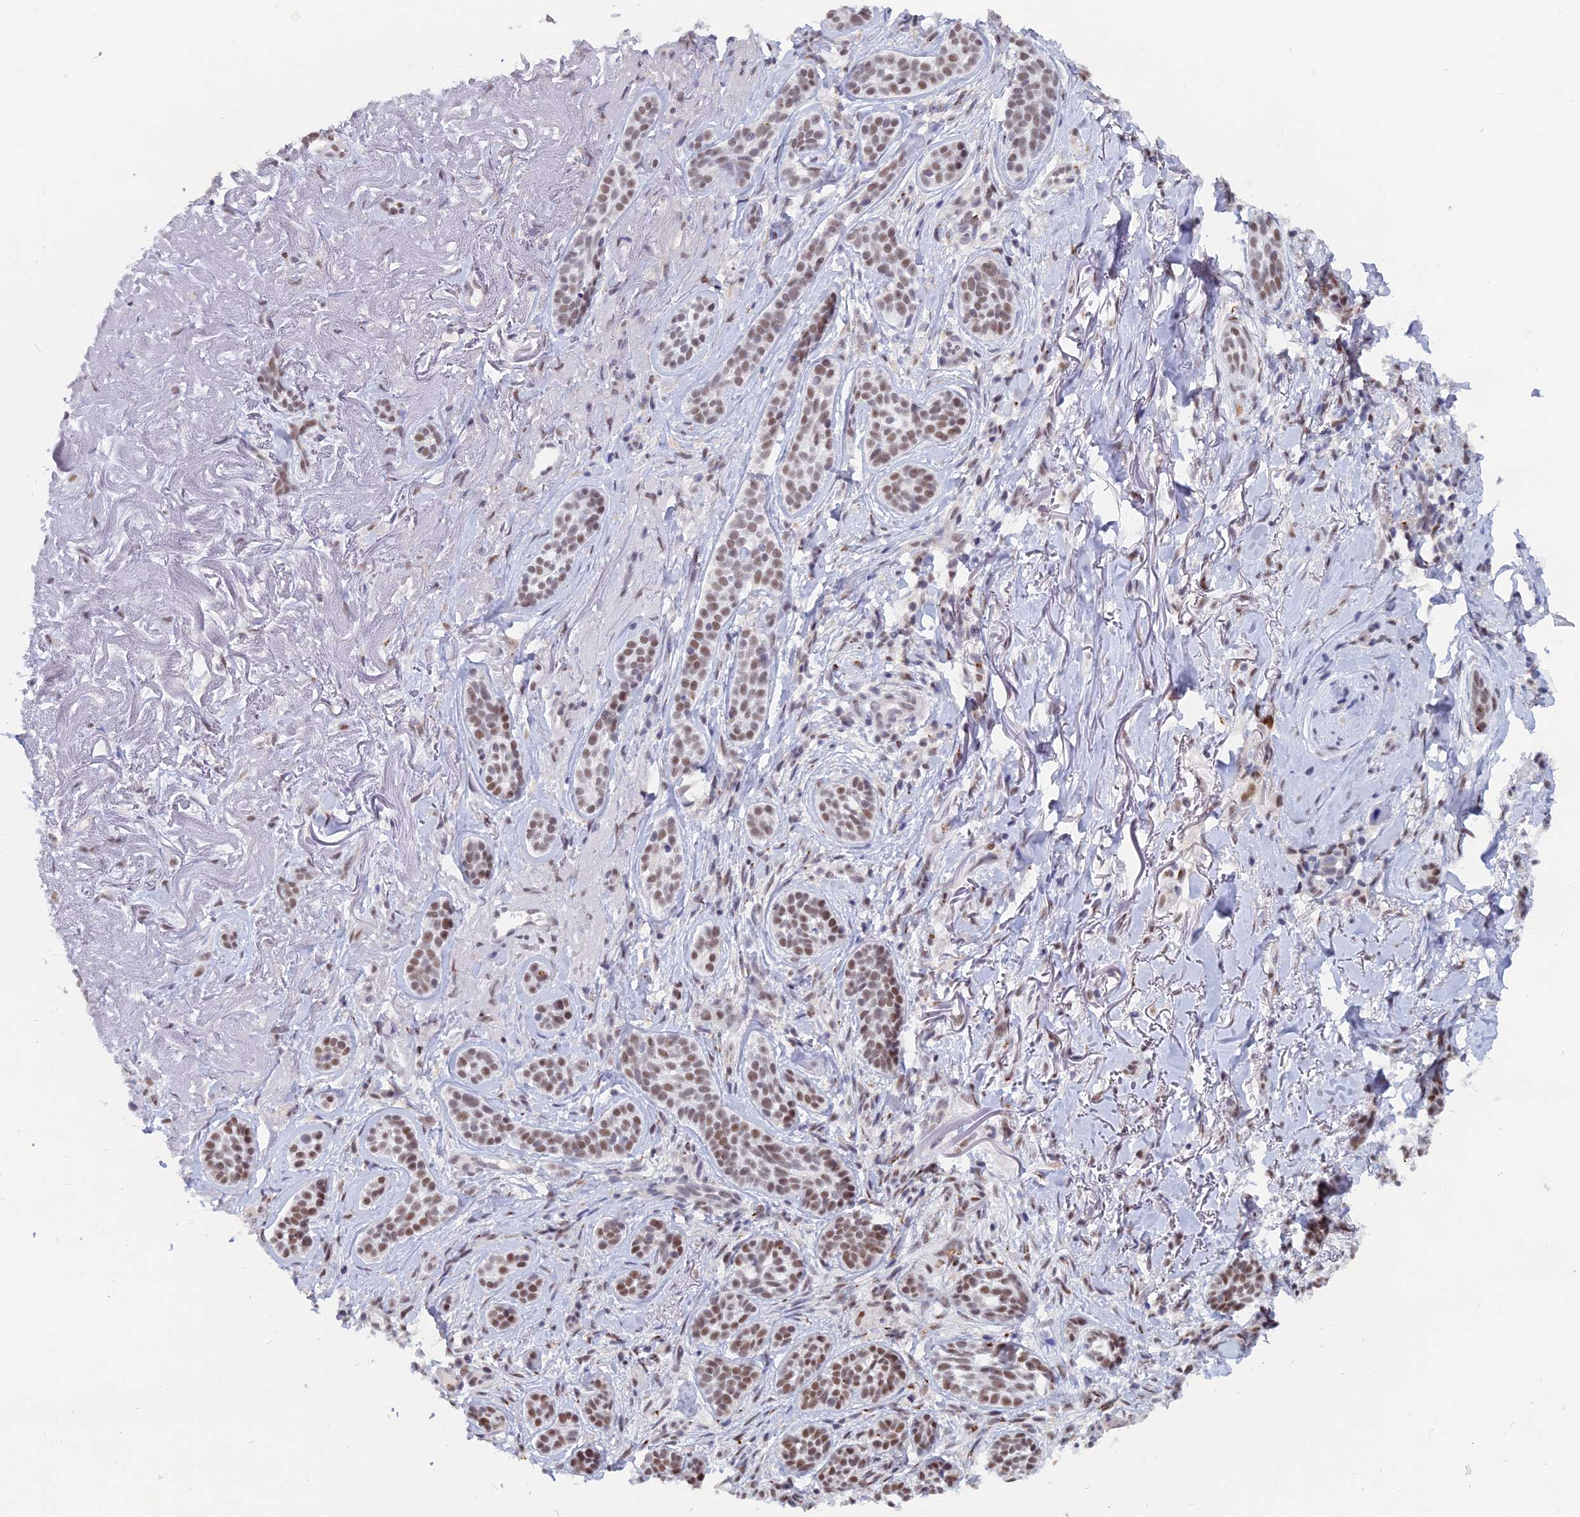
{"staining": {"intensity": "moderate", "quantity": ">75%", "location": "nuclear"}, "tissue": "skin cancer", "cell_type": "Tumor cells", "image_type": "cancer", "snomed": [{"axis": "morphology", "description": "Basal cell carcinoma"}, {"axis": "topography", "description": "Skin"}], "caption": "IHC of human basal cell carcinoma (skin) reveals medium levels of moderate nuclear expression in approximately >75% of tumor cells.", "gene": "THOC3", "patient": {"sex": "male", "age": 71}}